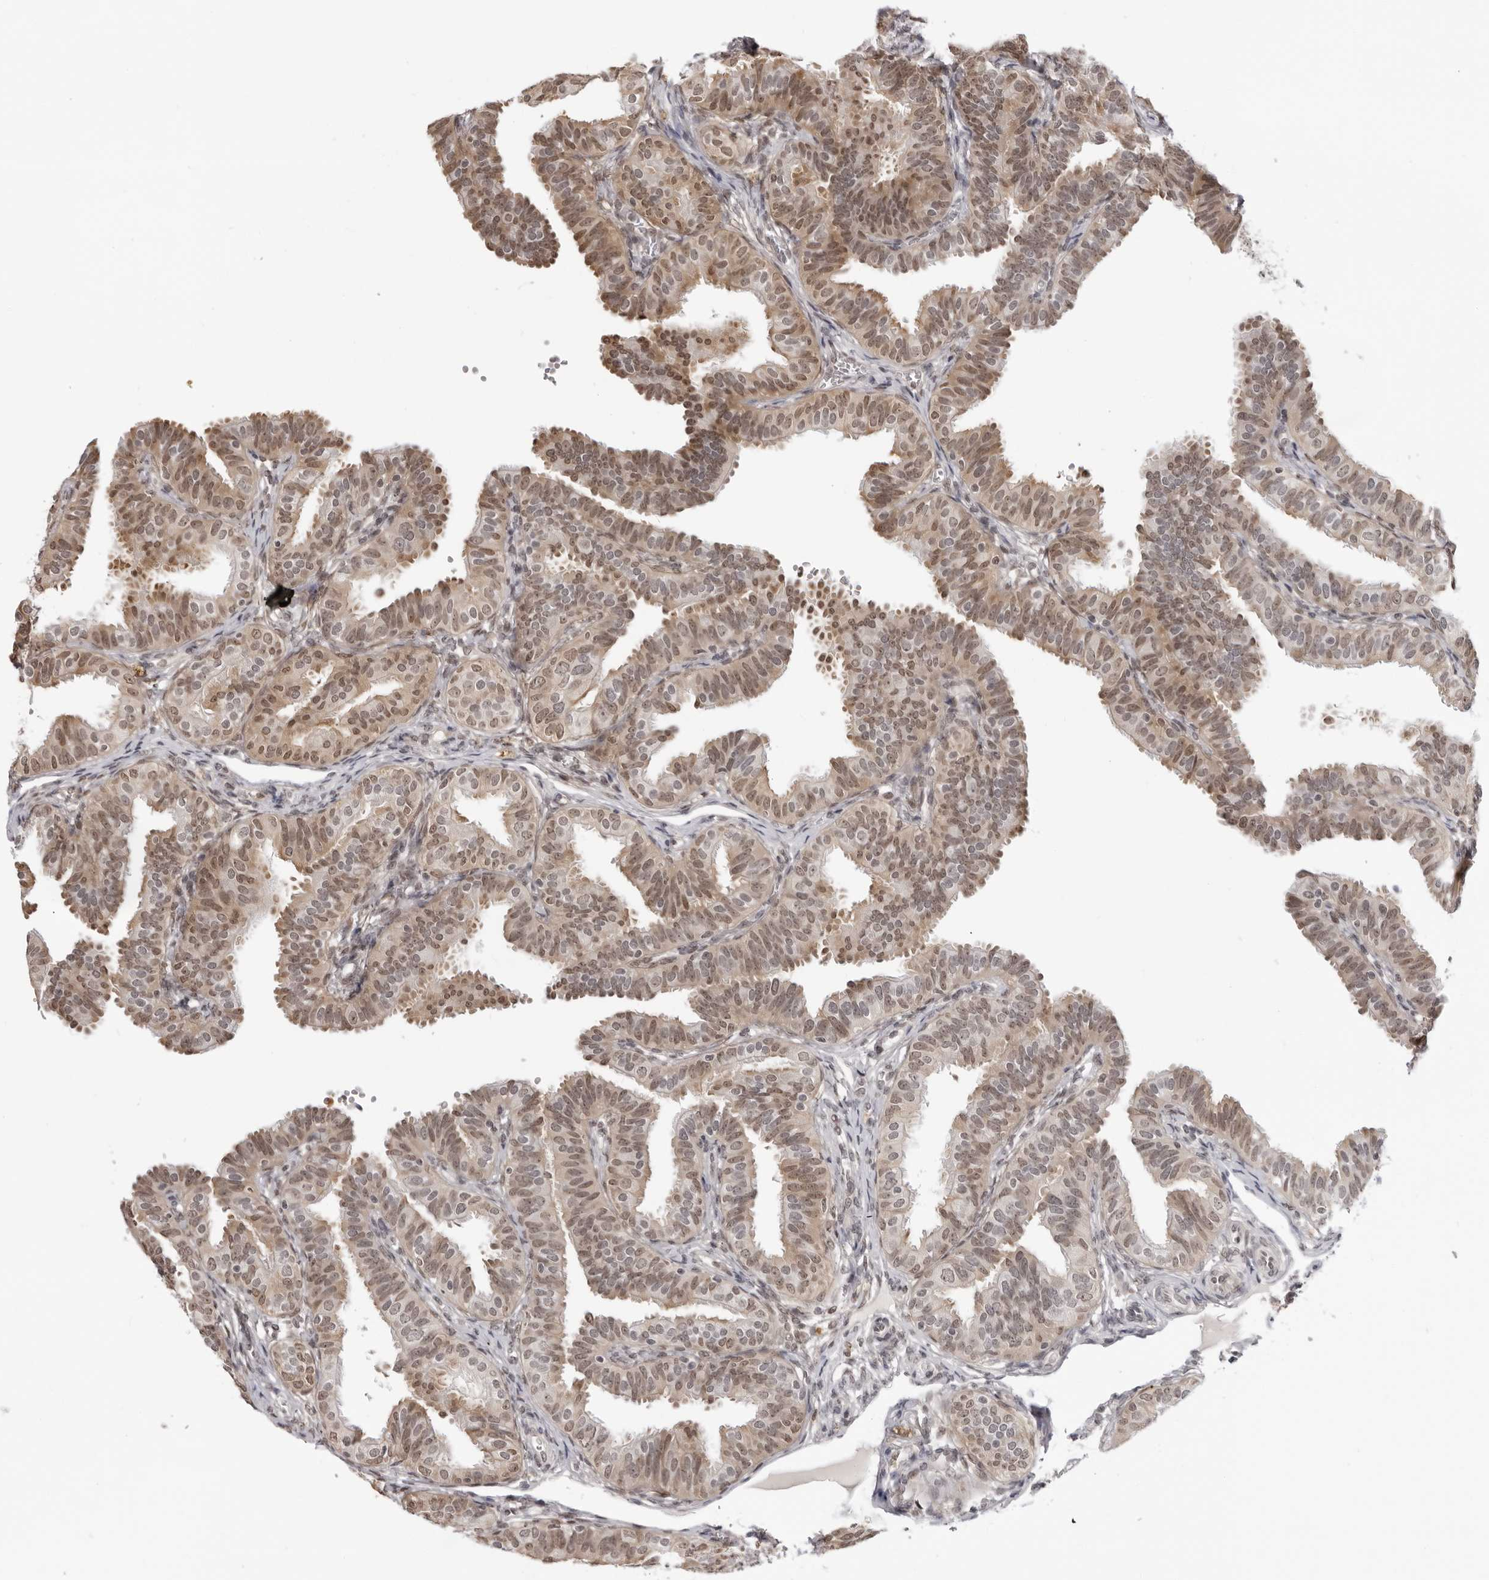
{"staining": {"intensity": "moderate", "quantity": ">75%", "location": "nuclear"}, "tissue": "fallopian tube", "cell_type": "Glandular cells", "image_type": "normal", "snomed": [{"axis": "morphology", "description": "Normal tissue, NOS"}, {"axis": "topography", "description": "Fallopian tube"}], "caption": "Protein staining of unremarkable fallopian tube demonstrates moderate nuclear expression in about >75% of glandular cells.", "gene": "SRGAP2", "patient": {"sex": "female", "age": 35}}